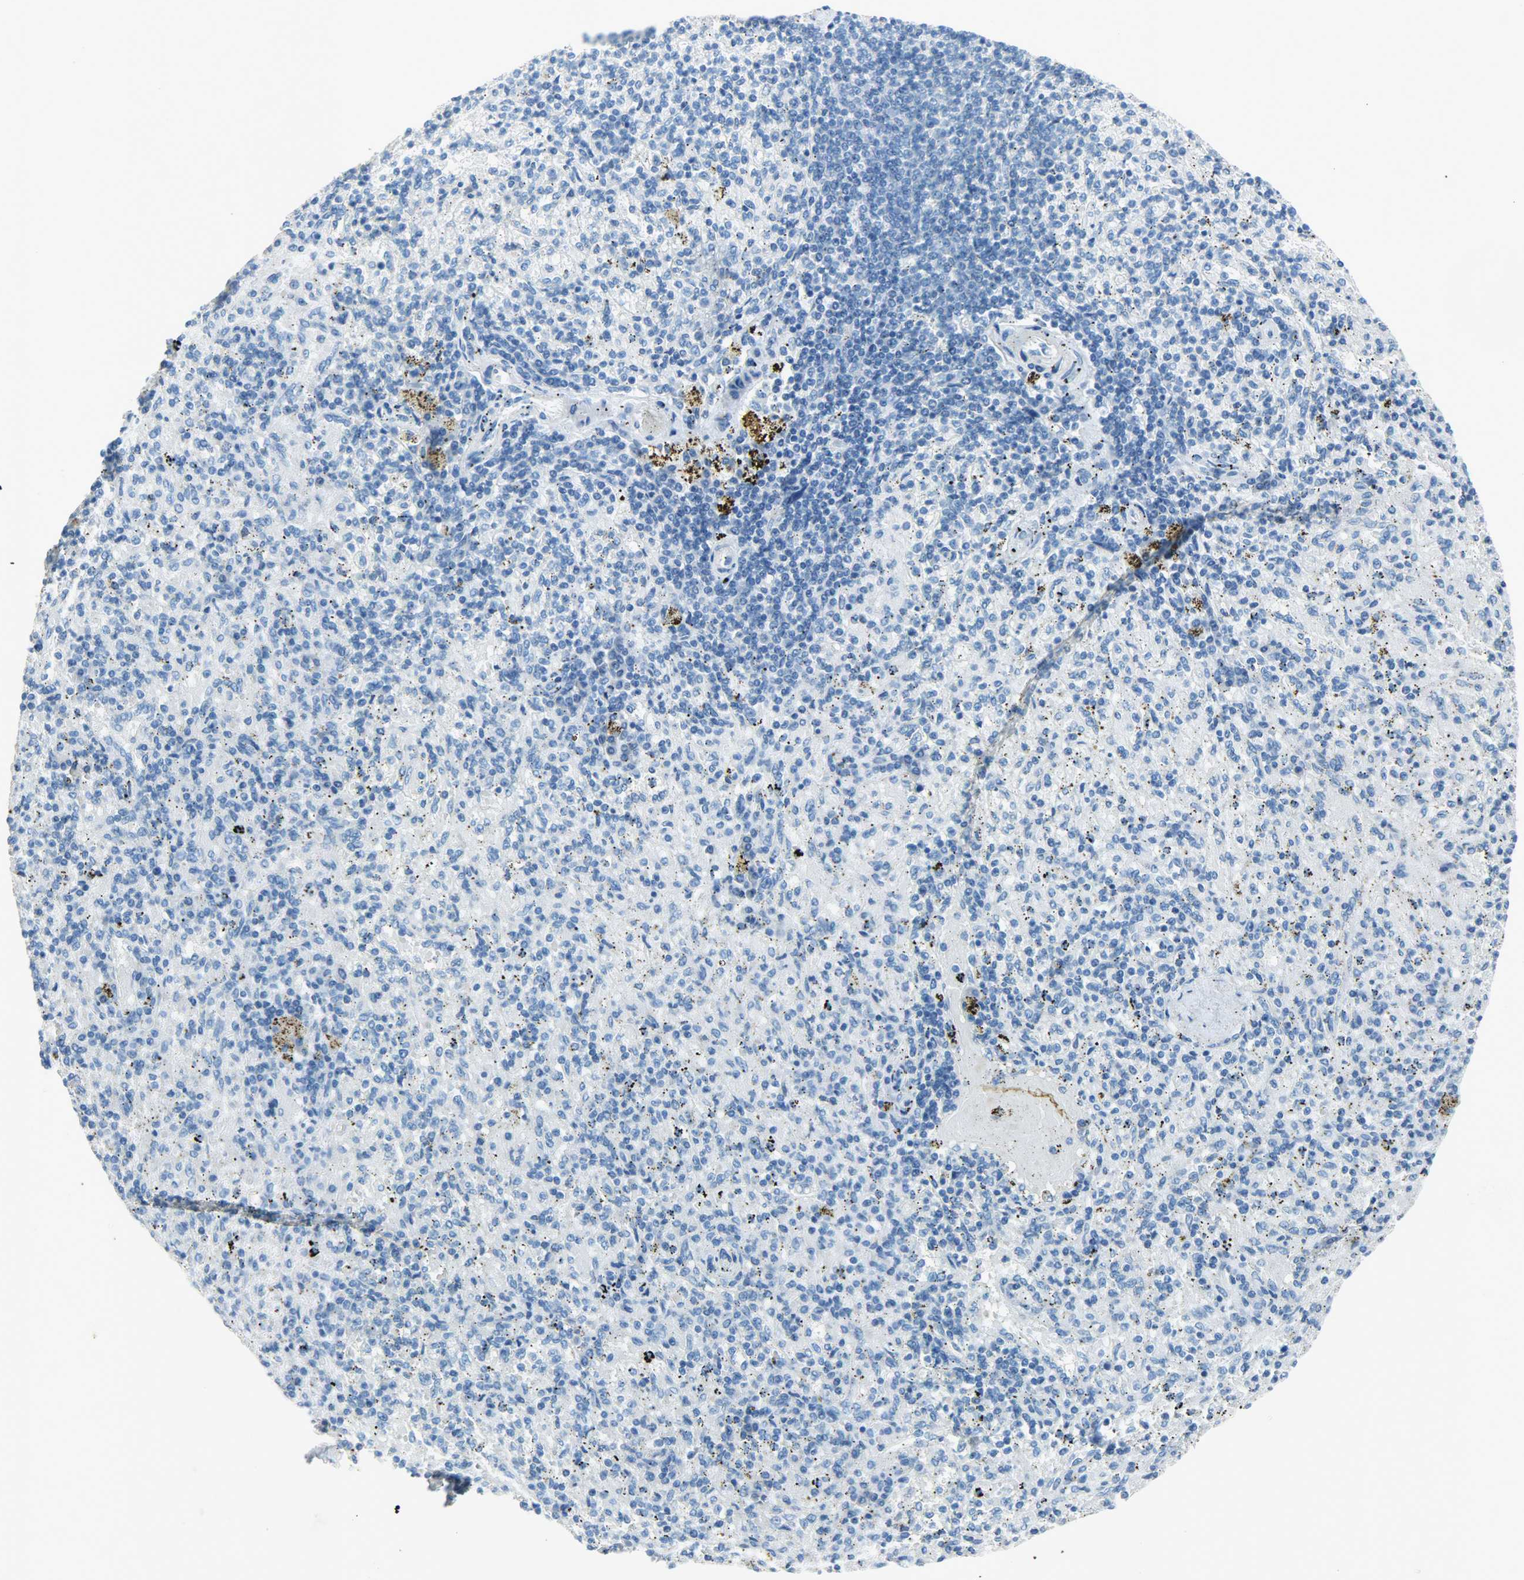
{"staining": {"intensity": "negative", "quantity": "none", "location": "none"}, "tissue": "spleen", "cell_type": "Cells in red pulp", "image_type": "normal", "snomed": [{"axis": "morphology", "description": "Normal tissue, NOS"}, {"axis": "topography", "description": "Spleen"}], "caption": "IHC micrograph of benign spleen: human spleen stained with DAB (3,3'-diaminobenzidine) exhibits no significant protein staining in cells in red pulp.", "gene": "PROM1", "patient": {"sex": "female", "age": 43}}